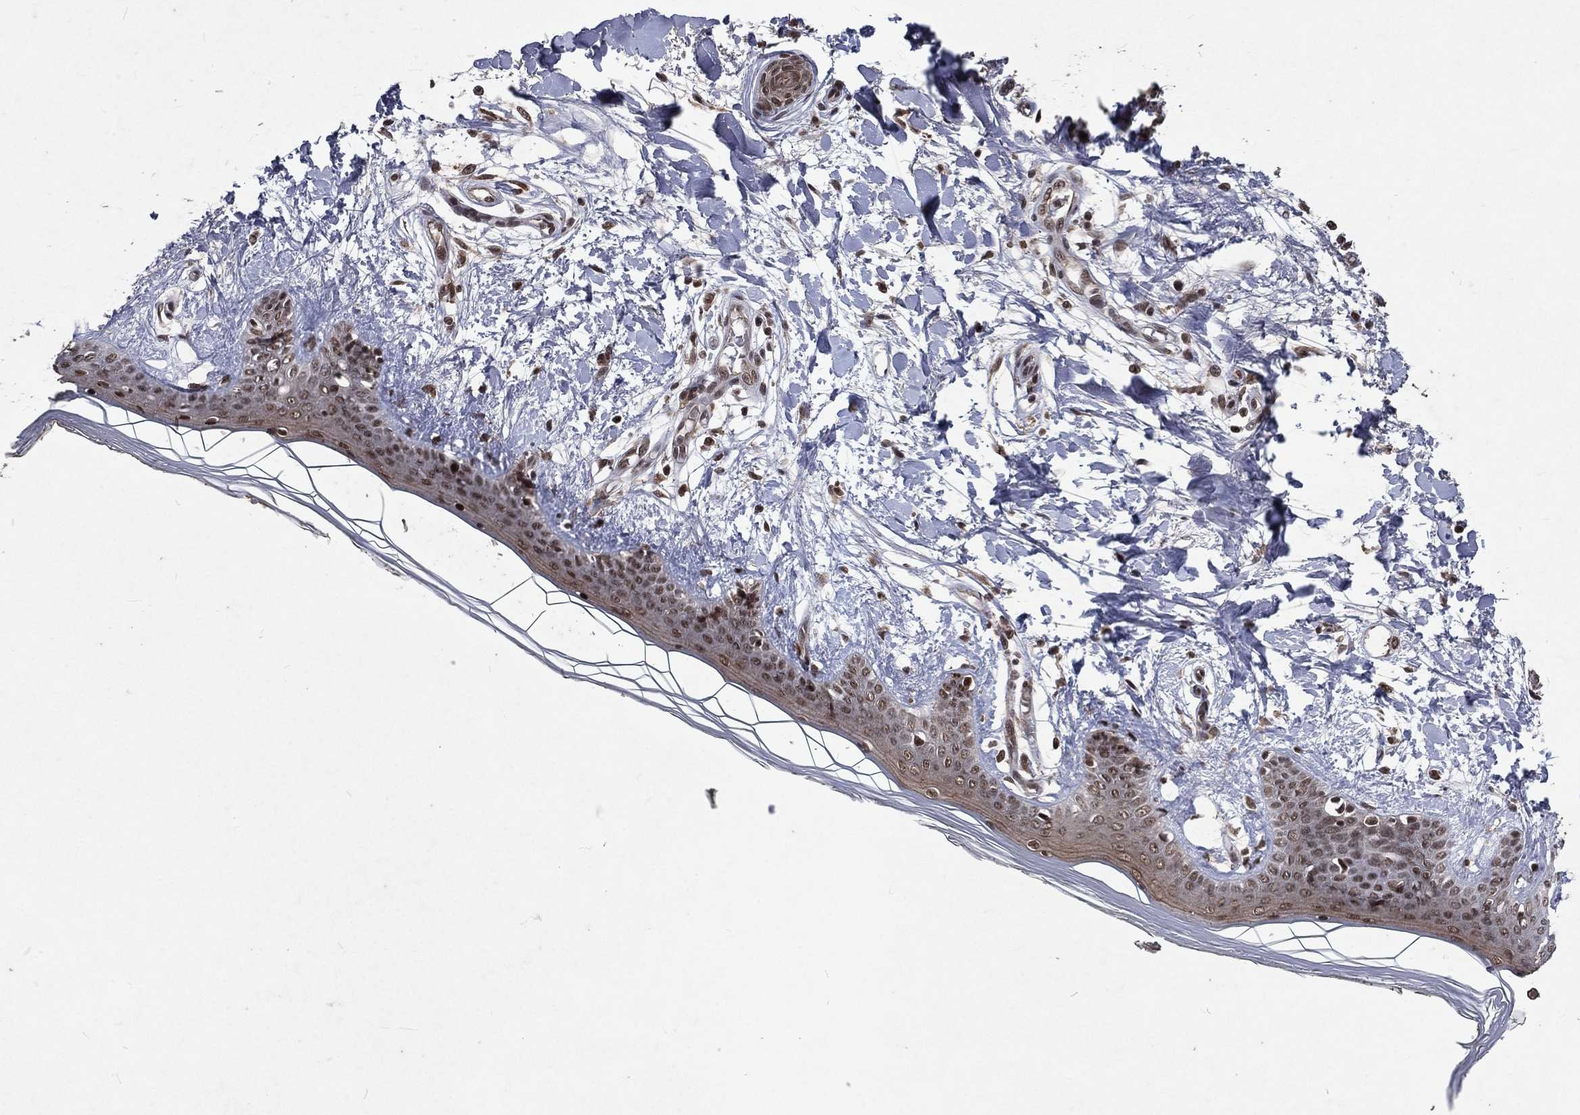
{"staining": {"intensity": "weak", "quantity": "25%-75%", "location": "cytoplasmic/membranous"}, "tissue": "skin", "cell_type": "Fibroblasts", "image_type": "normal", "snomed": [{"axis": "morphology", "description": "Normal tissue, NOS"}, {"axis": "morphology", "description": "Malignant melanoma, NOS"}, {"axis": "topography", "description": "Skin"}], "caption": "Human skin stained for a protein (brown) displays weak cytoplasmic/membranous positive staining in approximately 25%-75% of fibroblasts.", "gene": "DMAP1", "patient": {"sex": "female", "age": 34}}